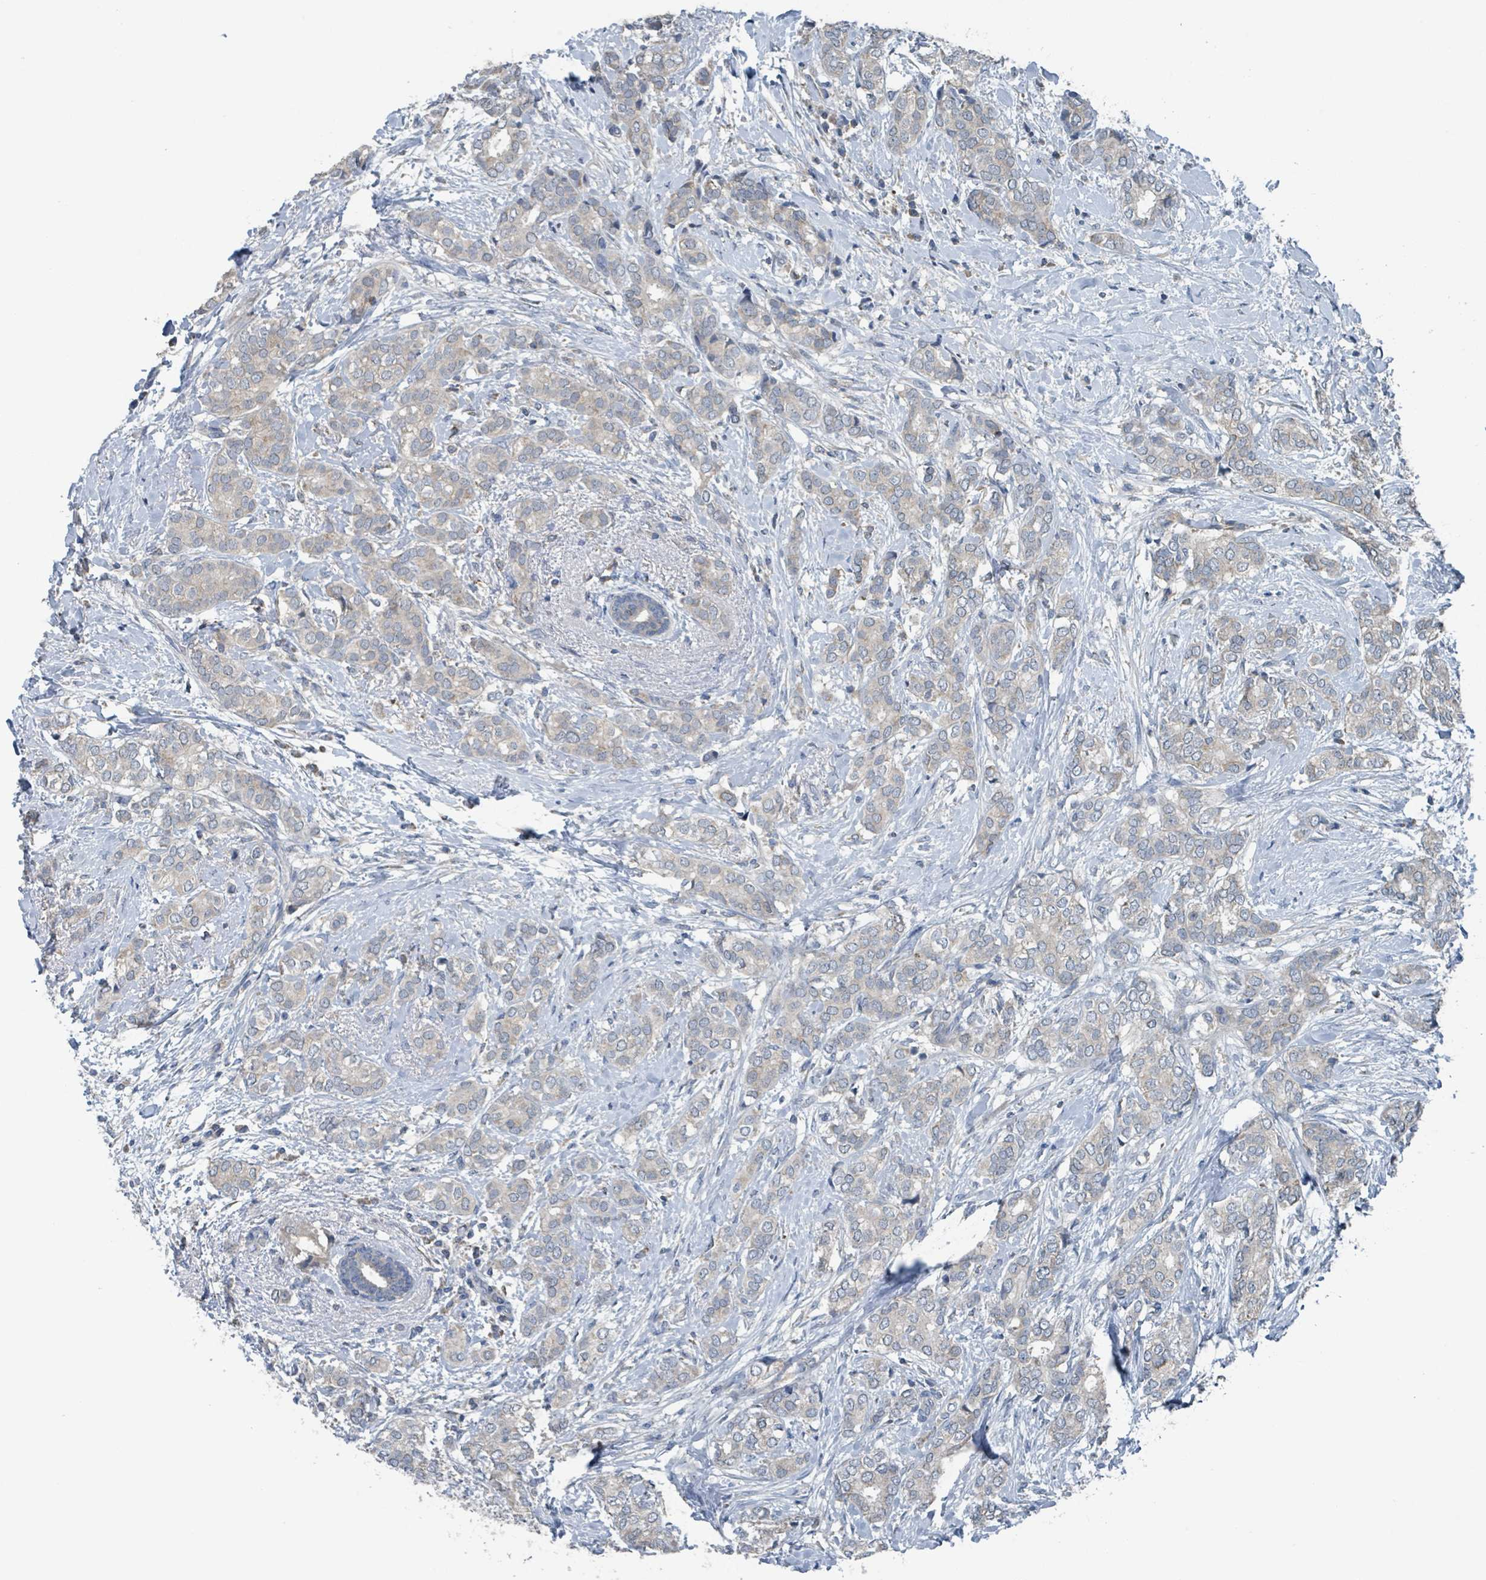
{"staining": {"intensity": "negative", "quantity": "none", "location": "none"}, "tissue": "breast cancer", "cell_type": "Tumor cells", "image_type": "cancer", "snomed": [{"axis": "morphology", "description": "Duct carcinoma"}, {"axis": "topography", "description": "Breast"}], "caption": "Breast cancer stained for a protein using immunohistochemistry (IHC) reveals no expression tumor cells.", "gene": "ACBD4", "patient": {"sex": "female", "age": 73}}